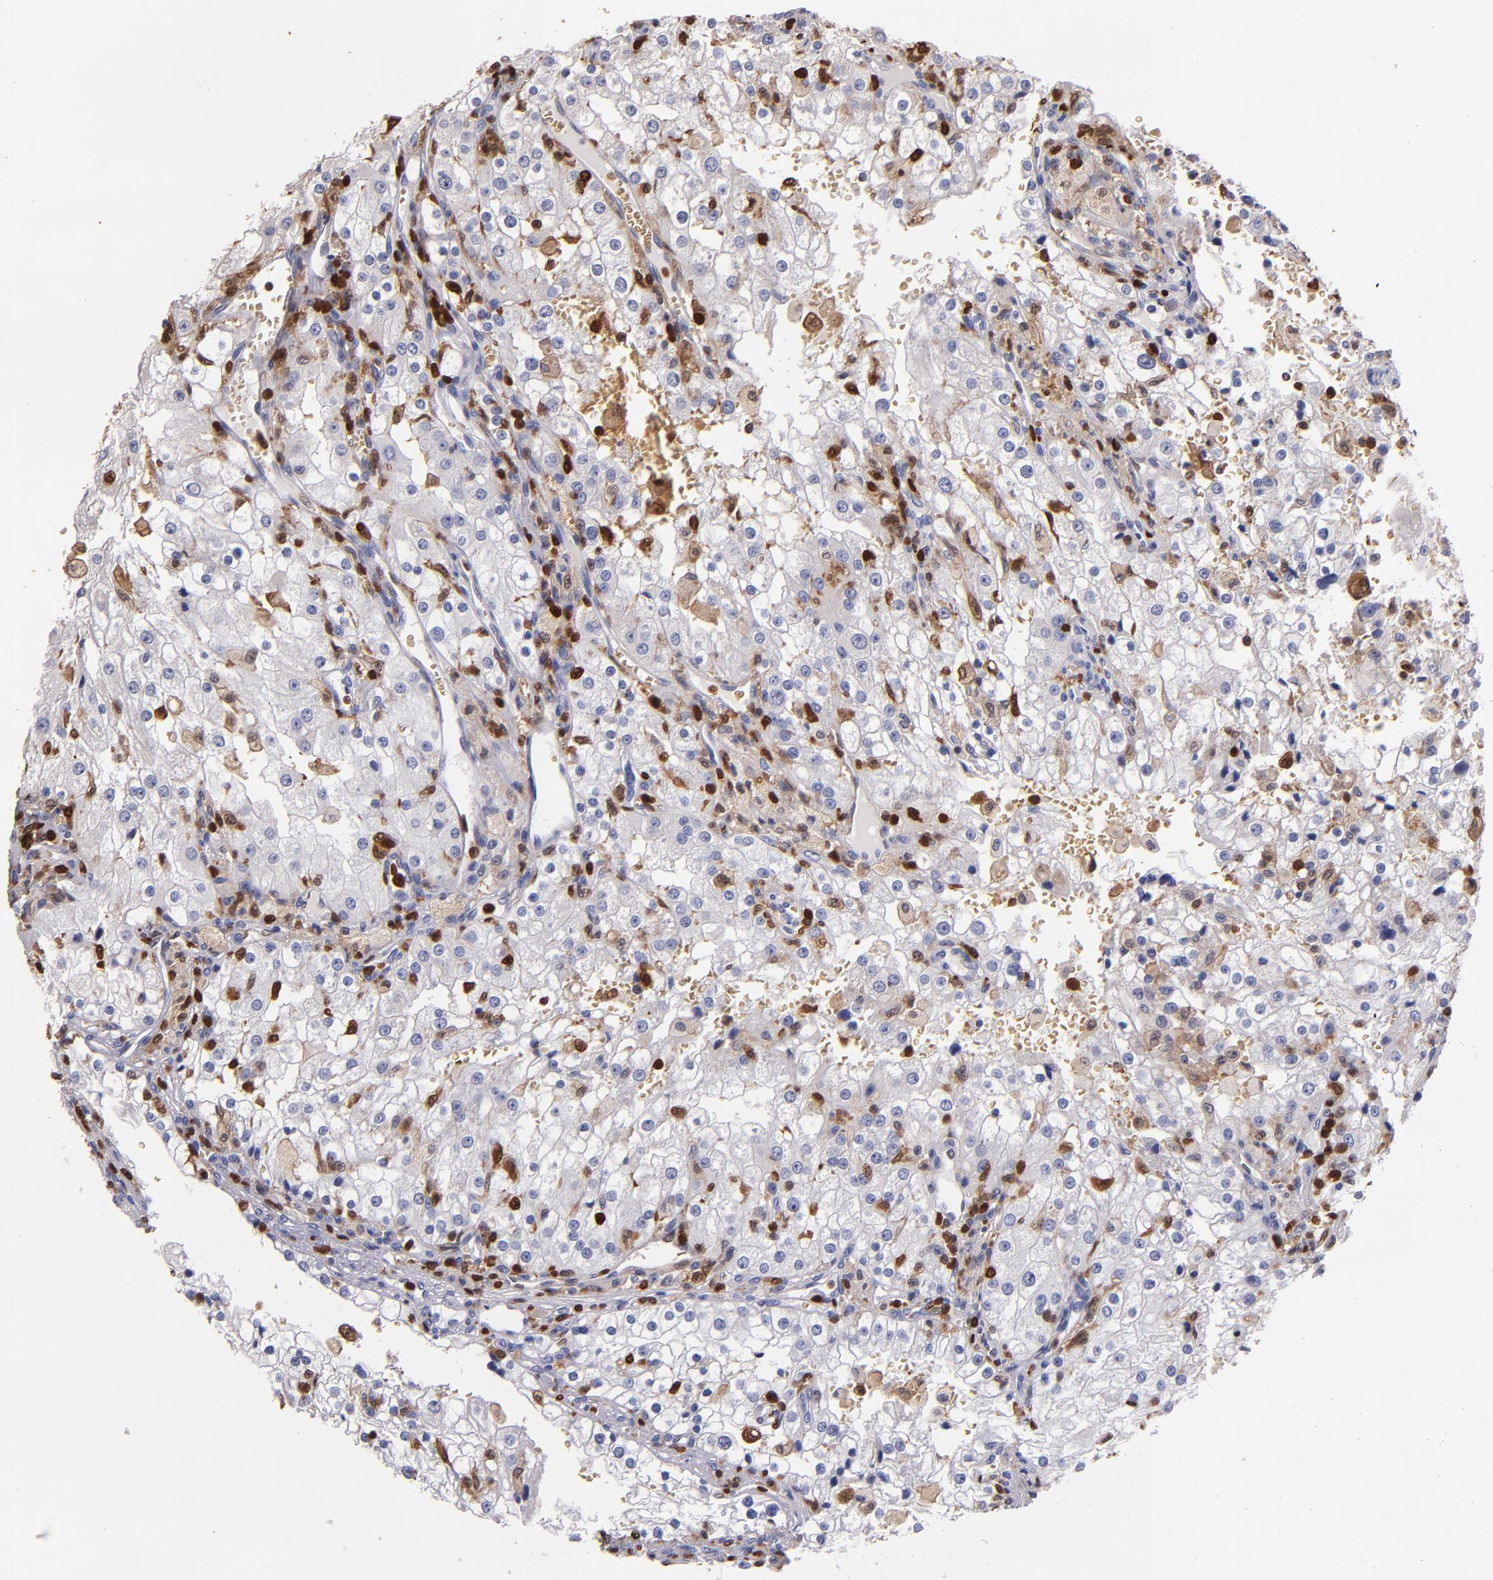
{"staining": {"intensity": "weak", "quantity": "<25%", "location": "cytoplasmic/membranous,nuclear"}, "tissue": "renal cancer", "cell_type": "Tumor cells", "image_type": "cancer", "snomed": [{"axis": "morphology", "description": "Adenocarcinoma, NOS"}, {"axis": "topography", "description": "Kidney"}], "caption": "The photomicrograph displays no staining of tumor cells in adenocarcinoma (renal). (Immunohistochemistry, brightfield microscopy, high magnification).", "gene": "S100A4", "patient": {"sex": "female", "age": 74}}